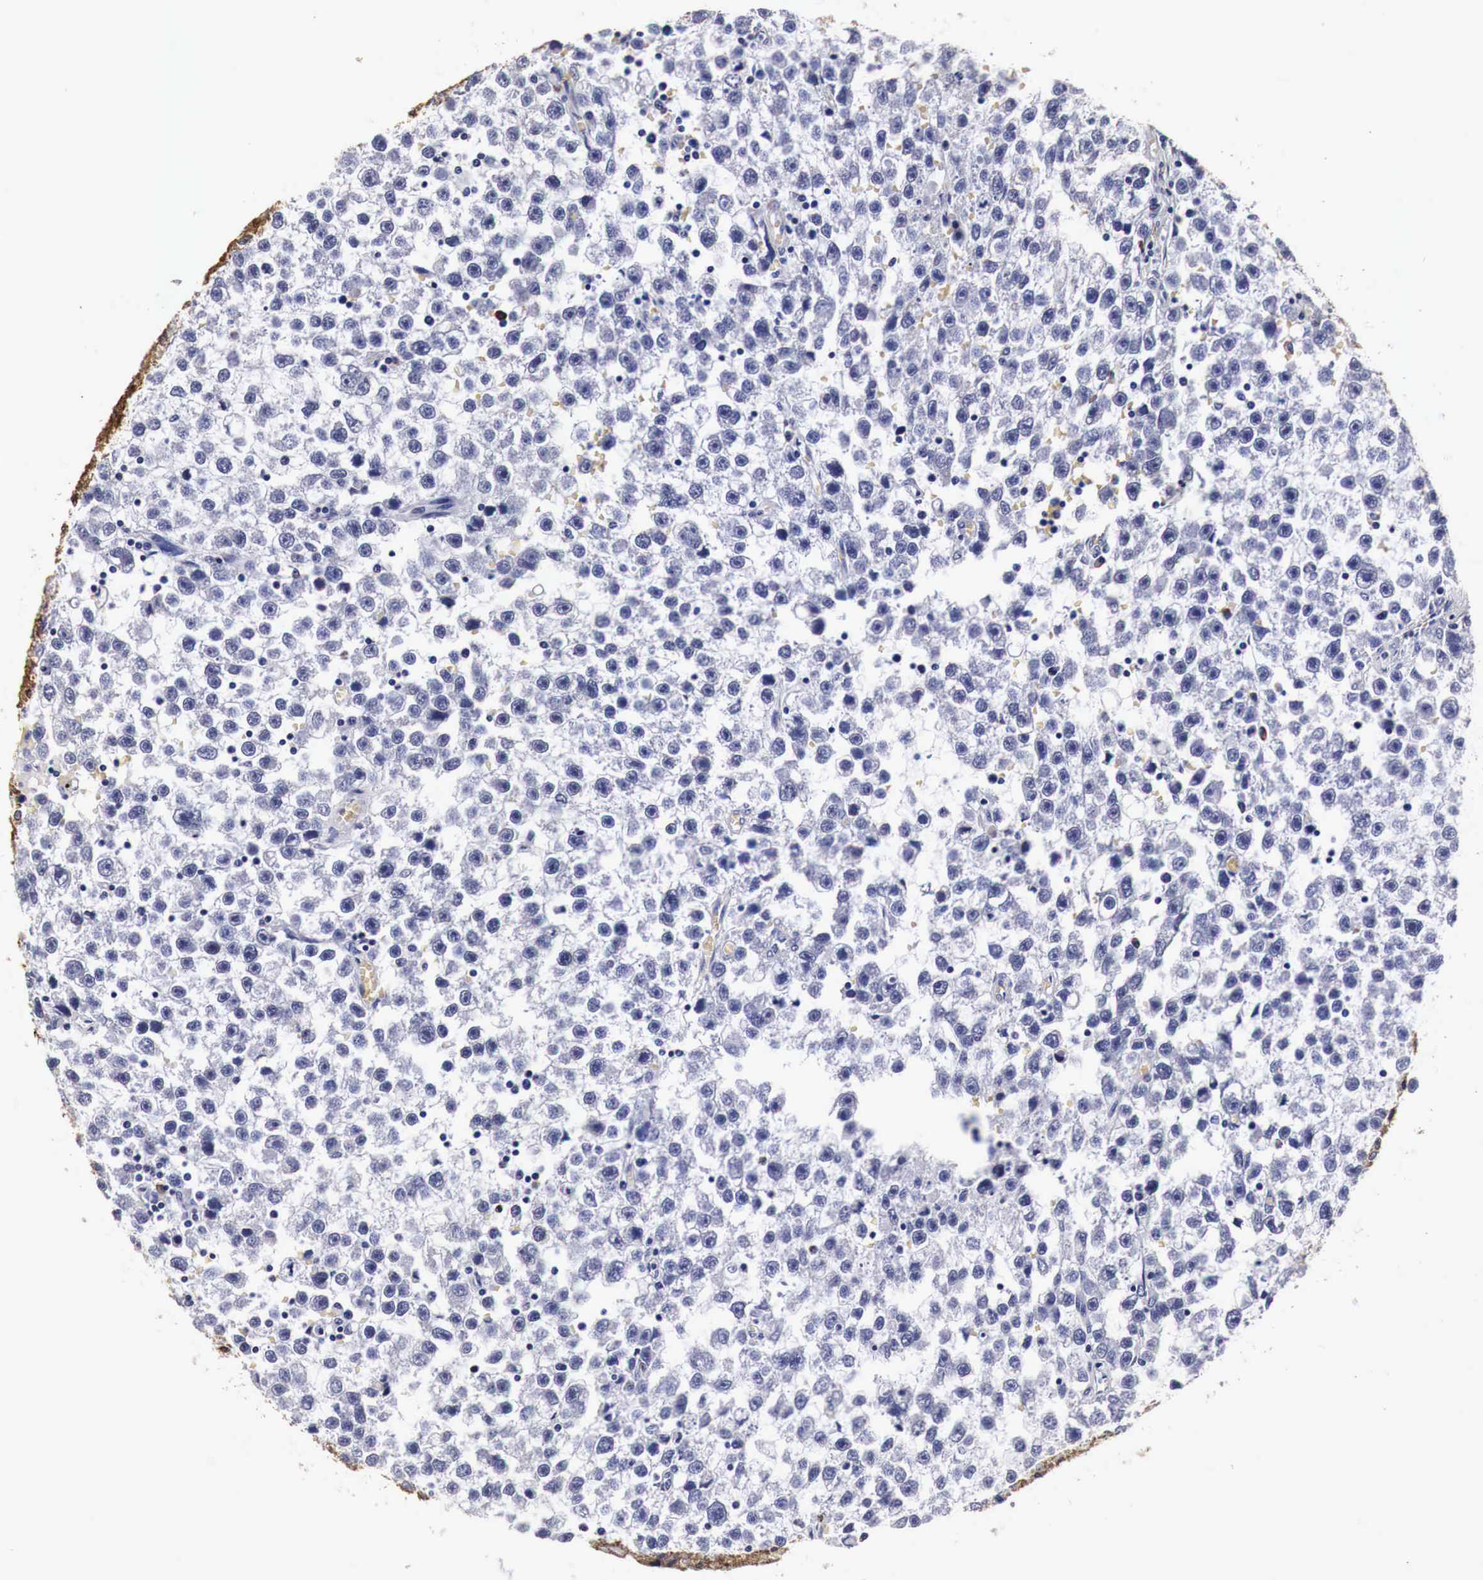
{"staining": {"intensity": "negative", "quantity": "none", "location": "none"}, "tissue": "testis cancer", "cell_type": "Tumor cells", "image_type": "cancer", "snomed": [{"axis": "morphology", "description": "Seminoma, NOS"}, {"axis": "topography", "description": "Testis"}], "caption": "This is an immunohistochemistry (IHC) photomicrograph of testis cancer (seminoma). There is no positivity in tumor cells.", "gene": "CKAP4", "patient": {"sex": "male", "age": 33}}